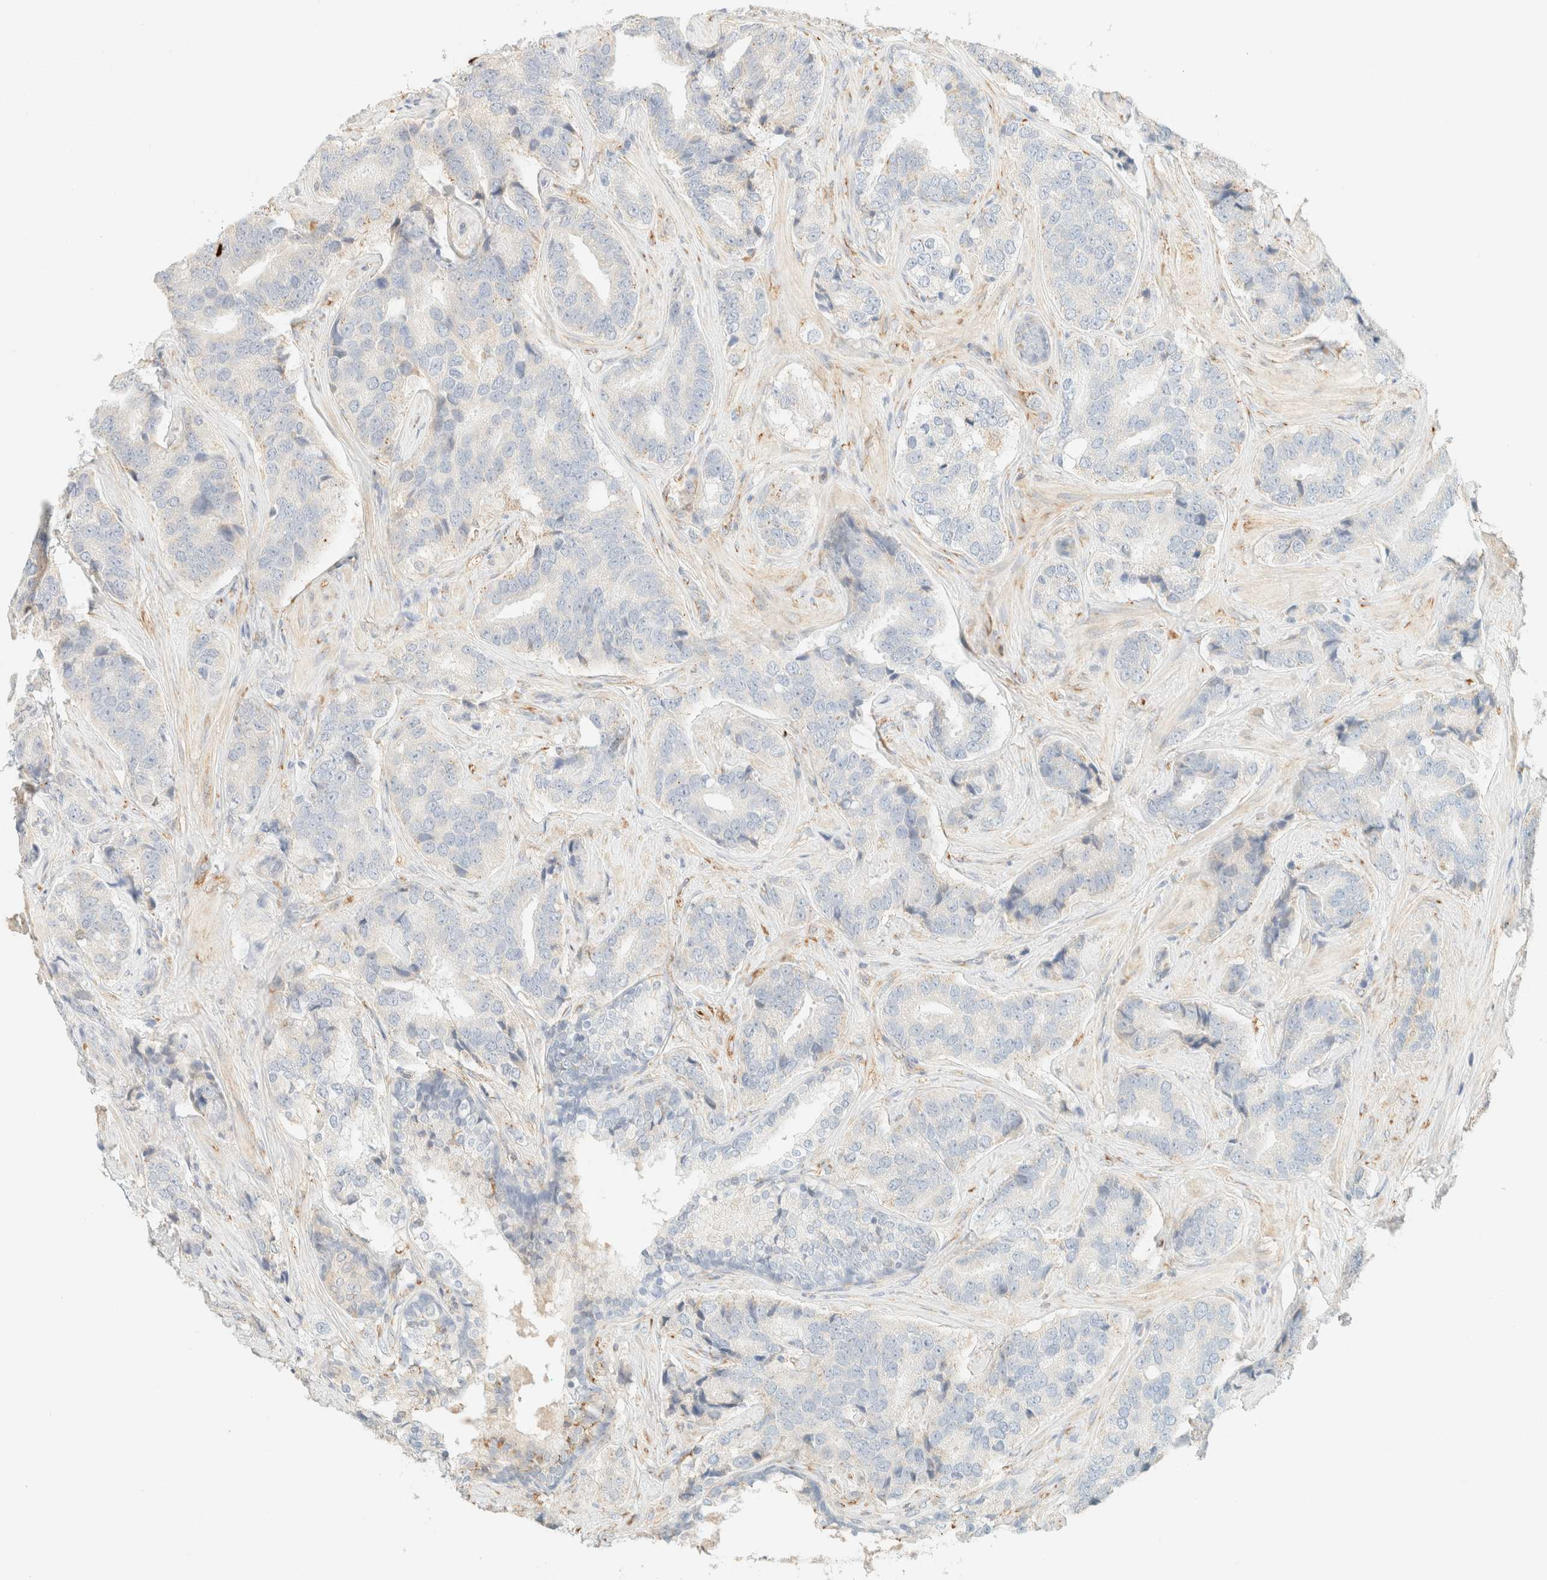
{"staining": {"intensity": "negative", "quantity": "none", "location": "none"}, "tissue": "prostate cancer", "cell_type": "Tumor cells", "image_type": "cancer", "snomed": [{"axis": "morphology", "description": "Adenocarcinoma, High grade"}, {"axis": "topography", "description": "Prostate"}], "caption": "Immunohistochemical staining of prostate adenocarcinoma (high-grade) reveals no significant staining in tumor cells.", "gene": "SPARCL1", "patient": {"sex": "male", "age": 60}}